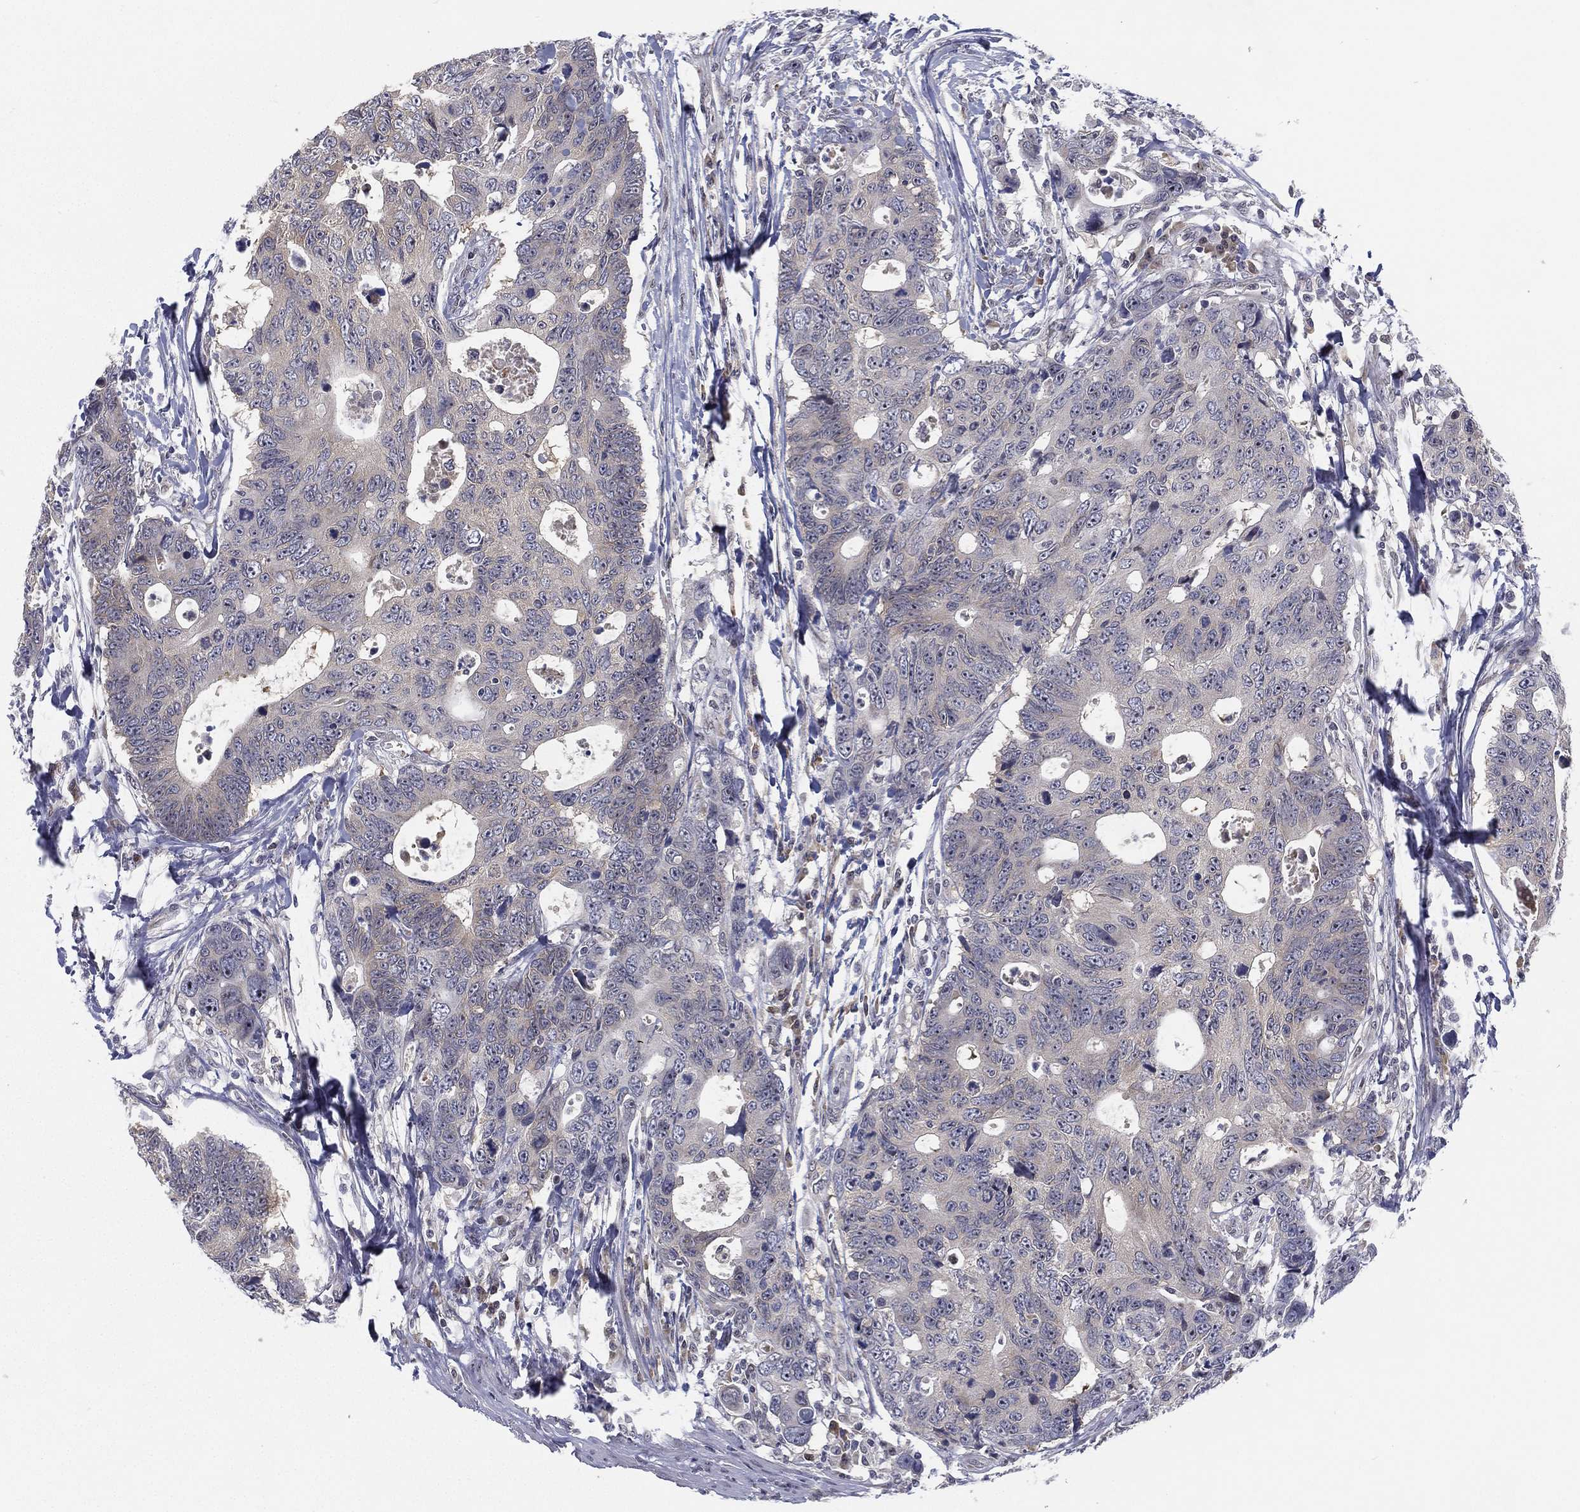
{"staining": {"intensity": "negative", "quantity": "none", "location": "none"}, "tissue": "colorectal cancer", "cell_type": "Tumor cells", "image_type": "cancer", "snomed": [{"axis": "morphology", "description": "Adenocarcinoma, NOS"}, {"axis": "topography", "description": "Colon"}], "caption": "IHC of human colorectal cancer exhibits no staining in tumor cells.", "gene": "MS4A8", "patient": {"sex": "female", "age": 77}}